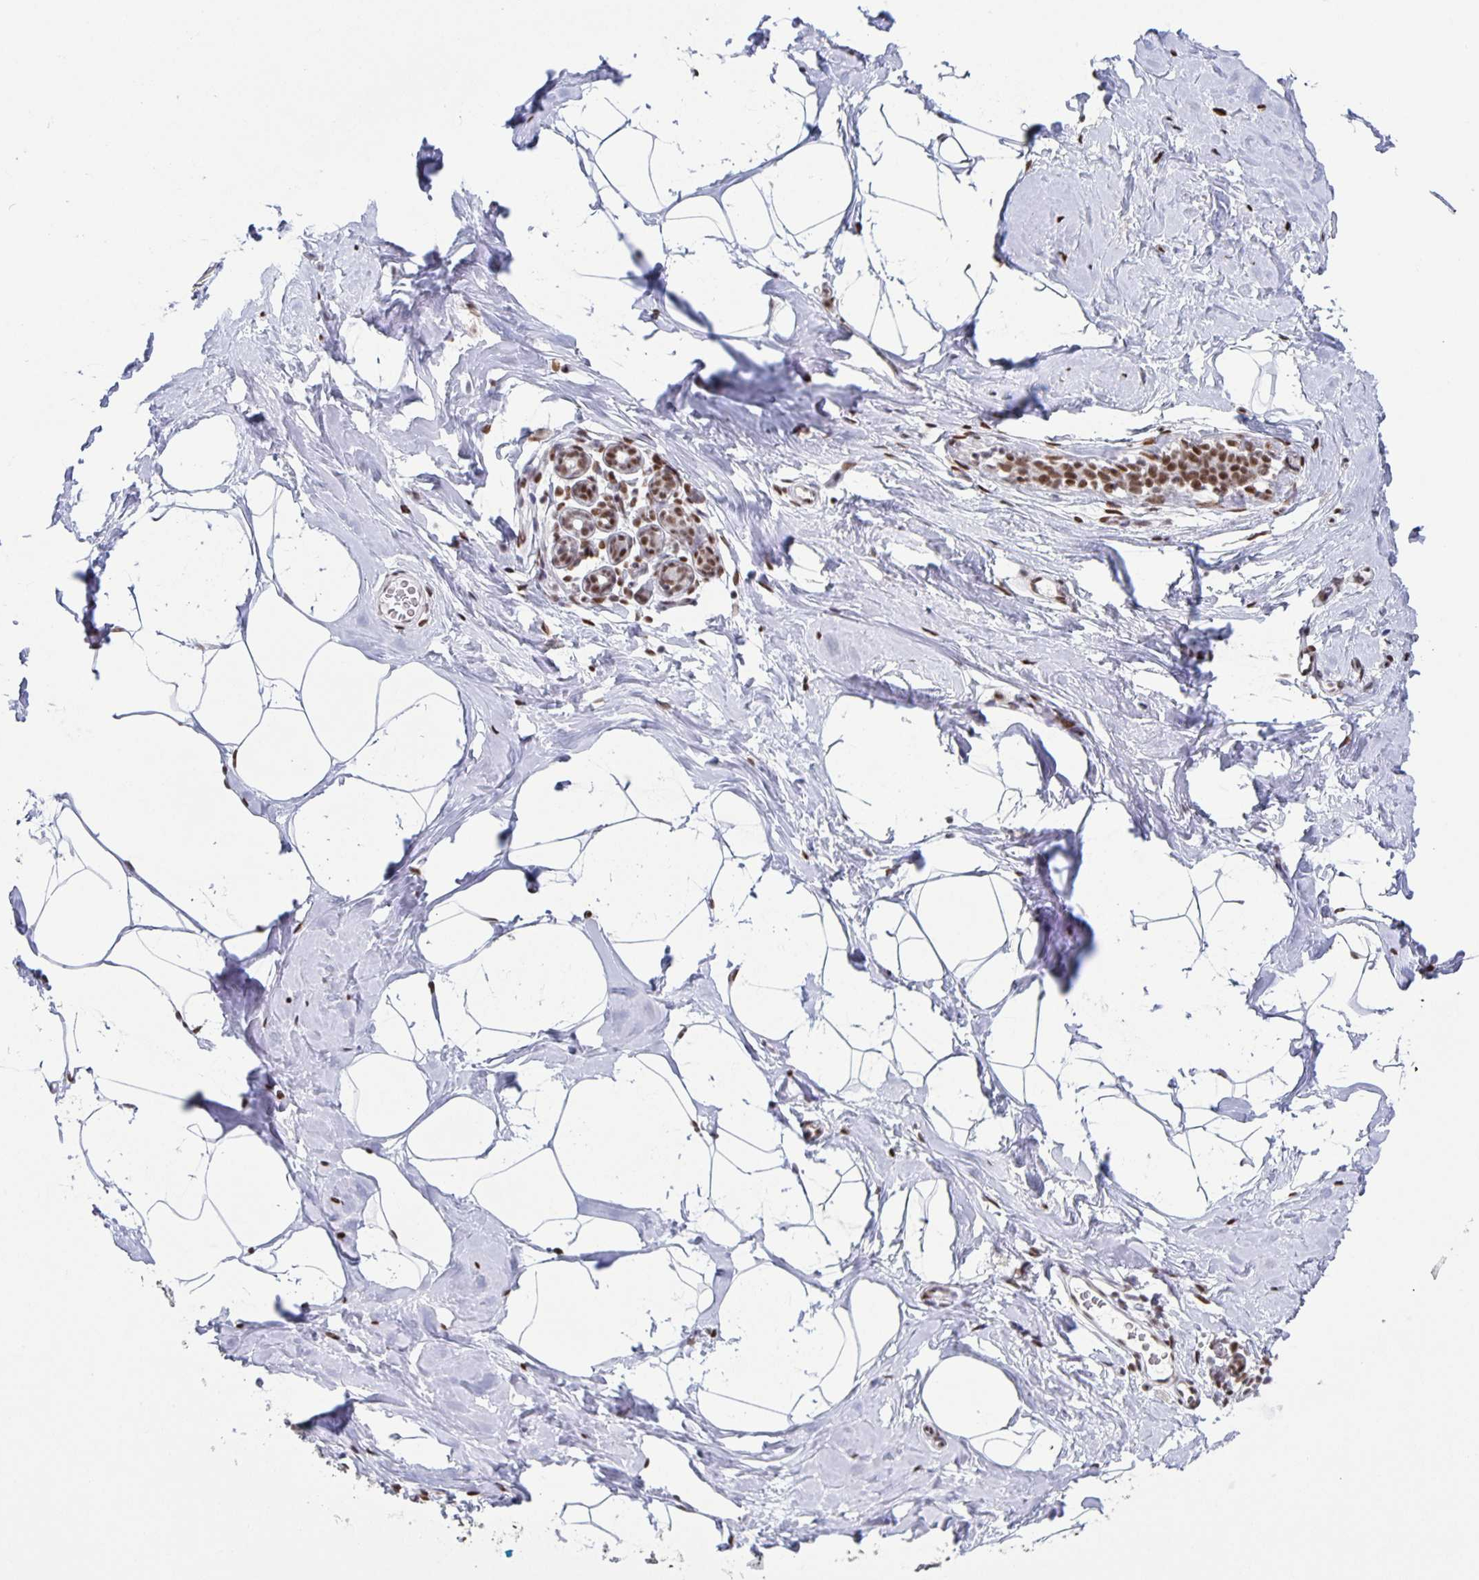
{"staining": {"intensity": "moderate", "quantity": "25%-75%", "location": "nuclear"}, "tissue": "breast", "cell_type": "Adipocytes", "image_type": "normal", "snomed": [{"axis": "morphology", "description": "Normal tissue, NOS"}, {"axis": "topography", "description": "Breast"}], "caption": "Breast stained with a brown dye reveals moderate nuclear positive expression in approximately 25%-75% of adipocytes.", "gene": "JUND", "patient": {"sex": "female", "age": 32}}